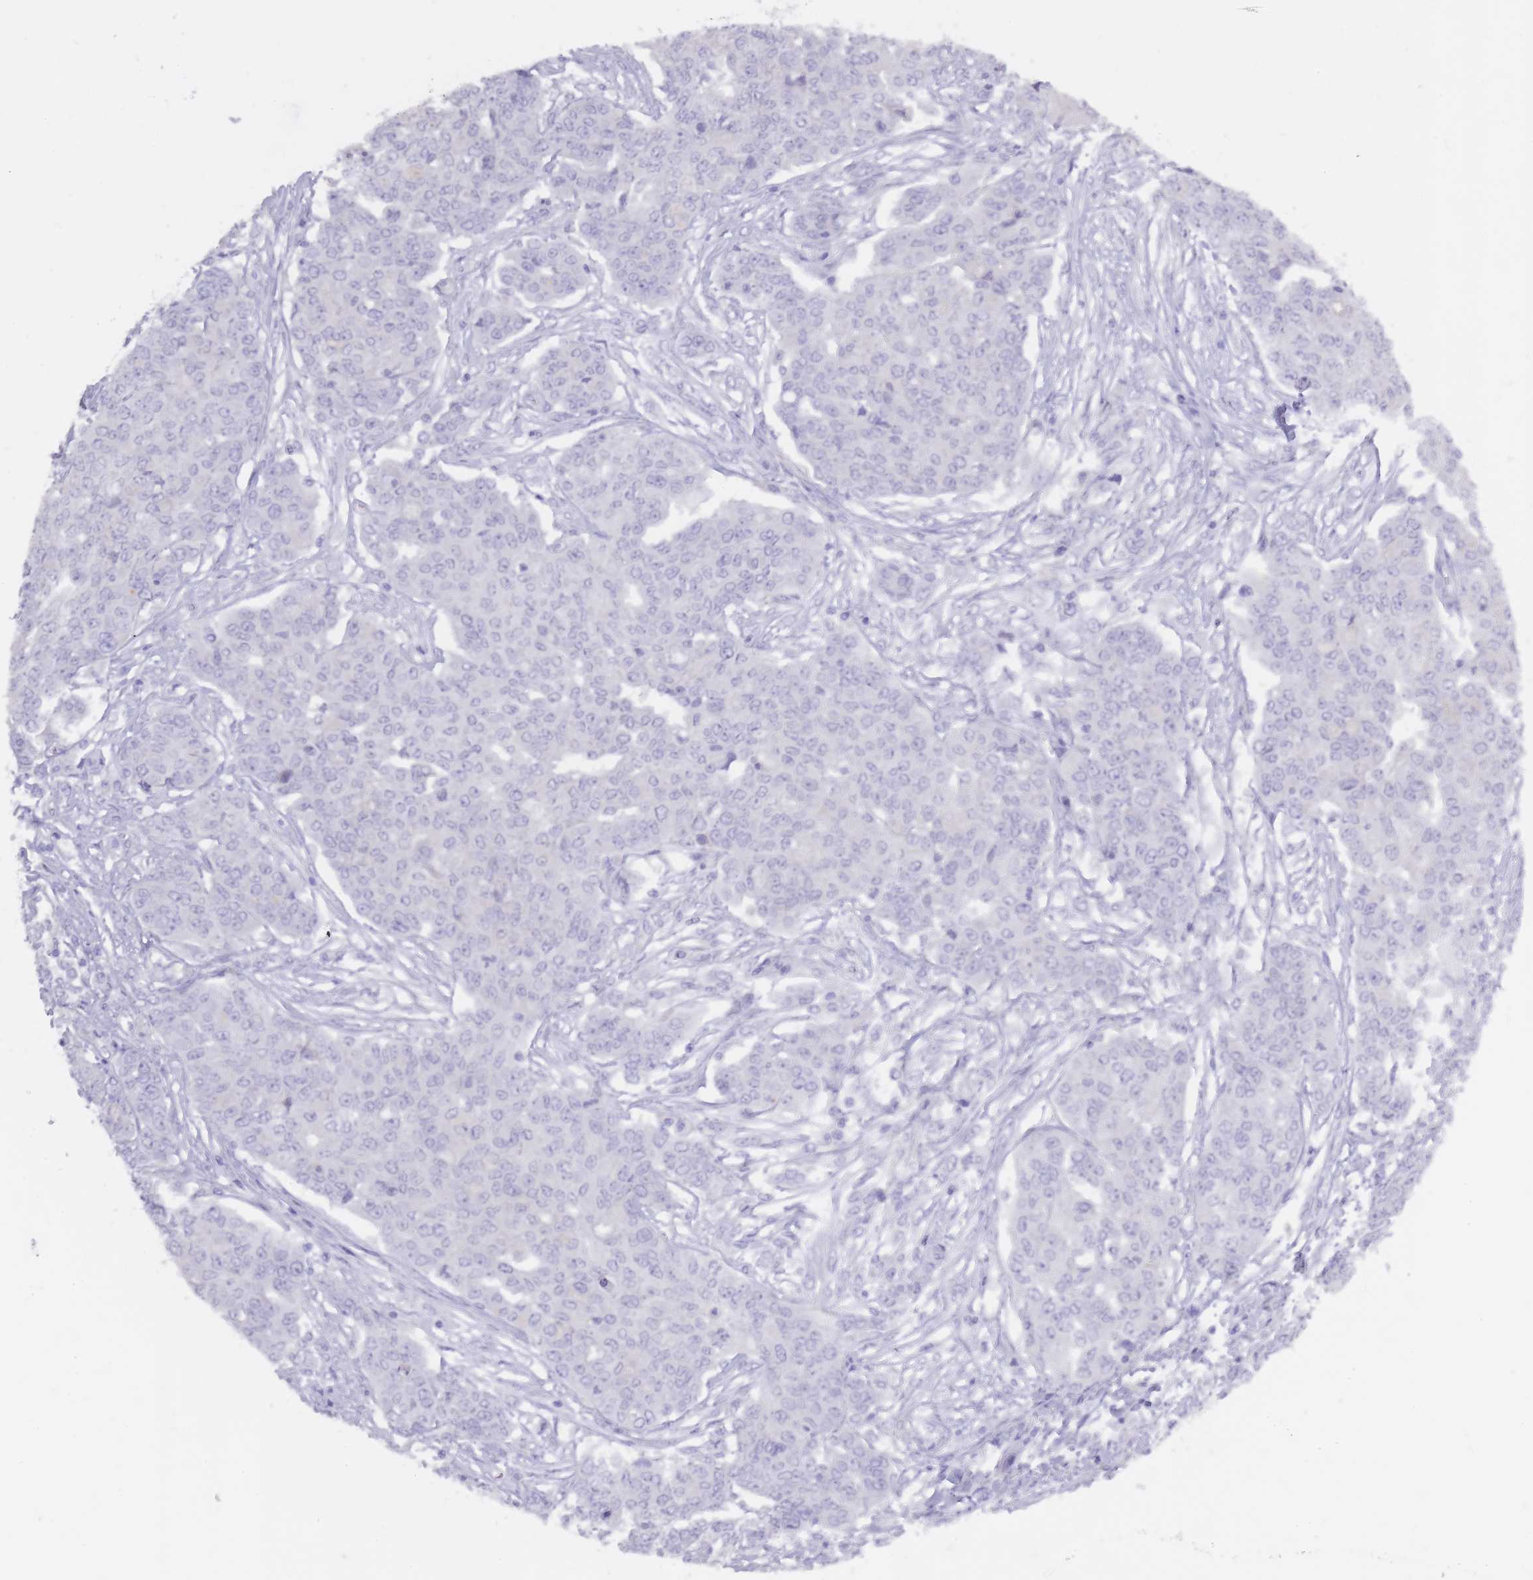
{"staining": {"intensity": "negative", "quantity": "none", "location": "none"}, "tissue": "ovarian cancer", "cell_type": "Tumor cells", "image_type": "cancer", "snomed": [{"axis": "morphology", "description": "Cystadenocarcinoma, serous, NOS"}, {"axis": "topography", "description": "Soft tissue"}, {"axis": "topography", "description": "Ovary"}], "caption": "Immunohistochemical staining of human ovarian serous cystadenocarcinoma displays no significant positivity in tumor cells.", "gene": "BDKRB2", "patient": {"sex": "female", "age": 57}}